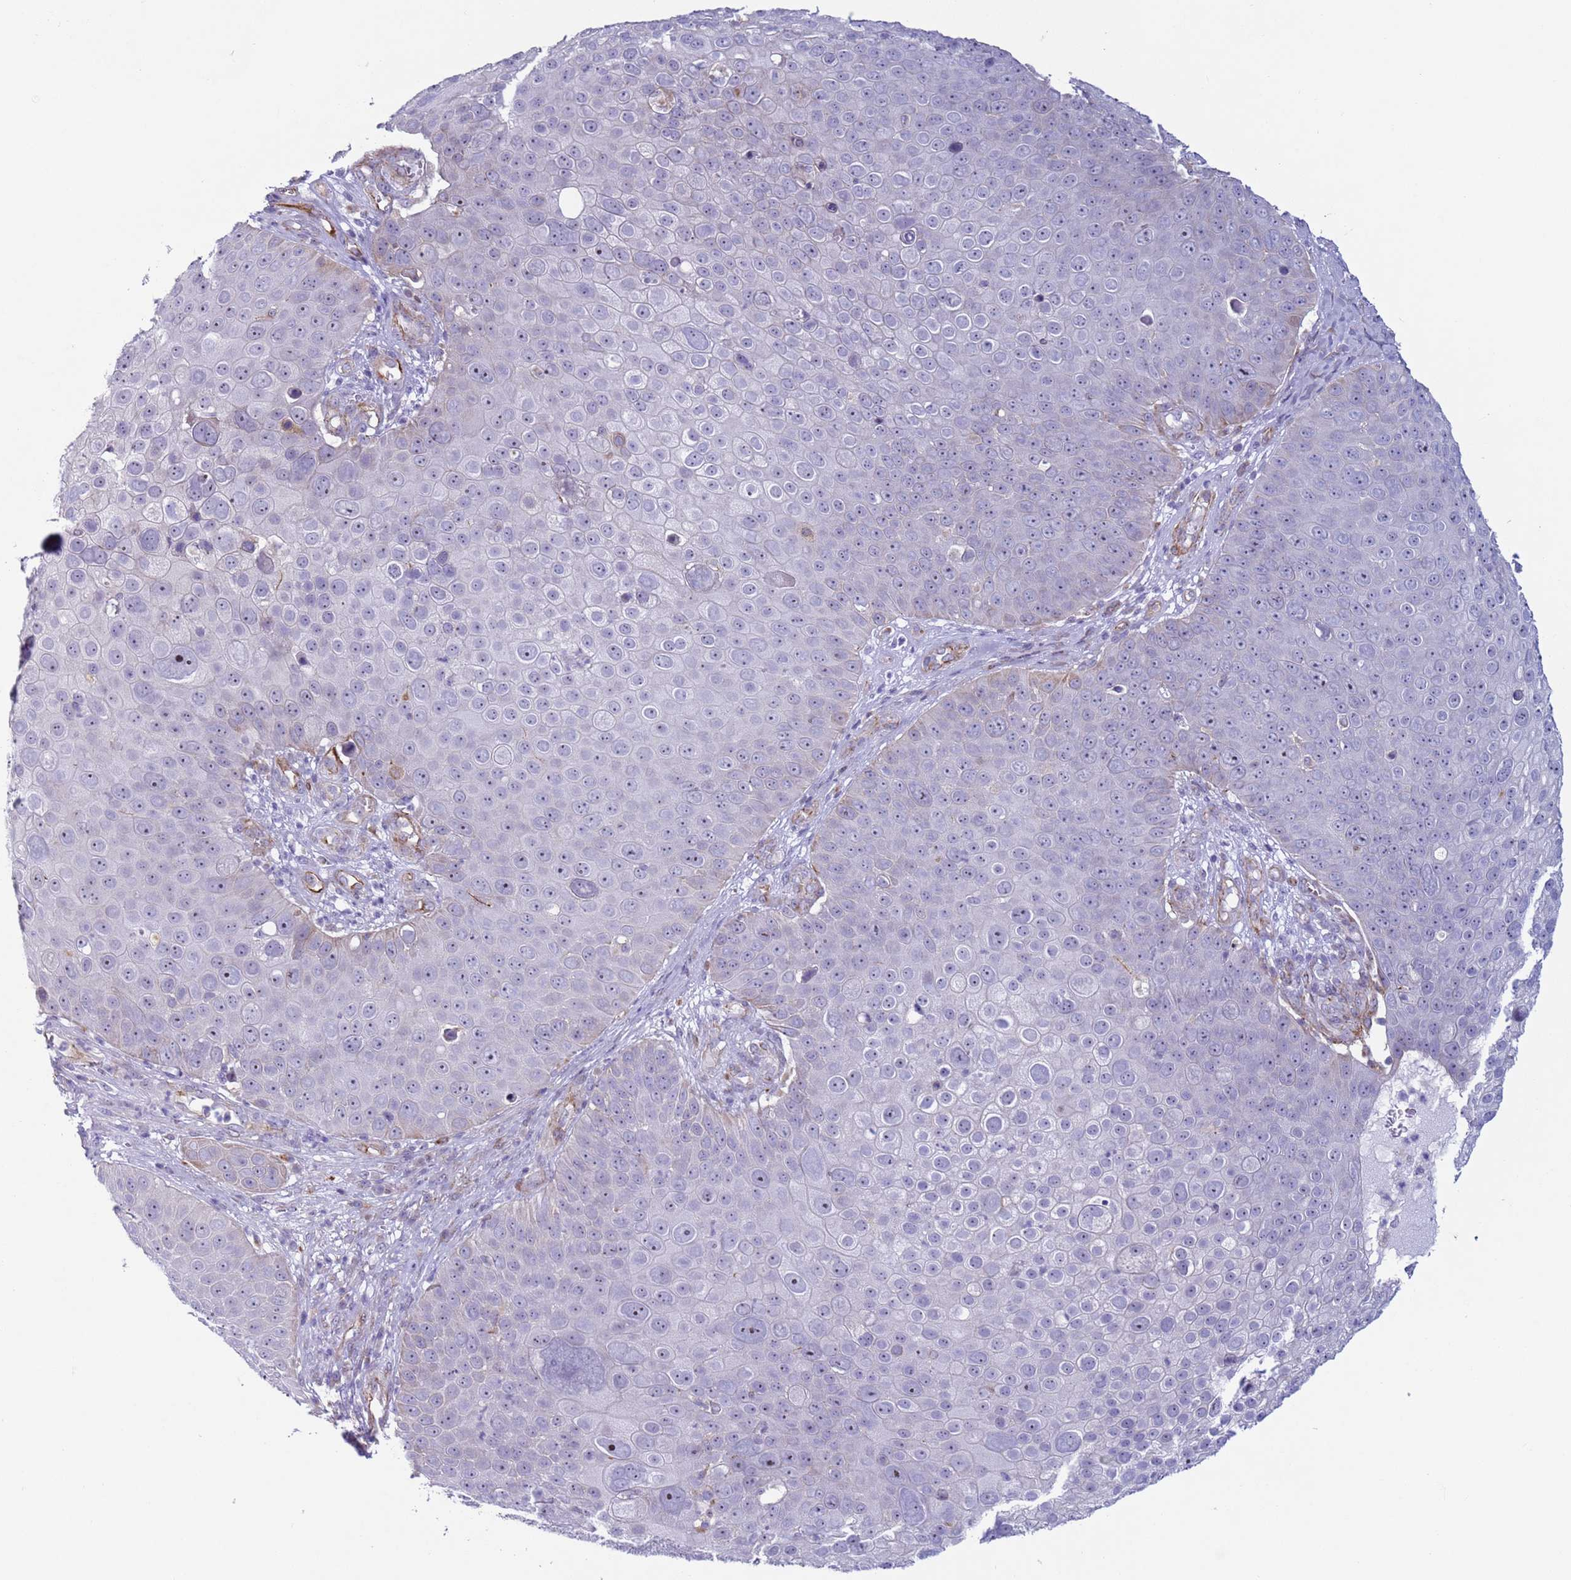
{"staining": {"intensity": "negative", "quantity": "none", "location": "none"}, "tissue": "skin cancer", "cell_type": "Tumor cells", "image_type": "cancer", "snomed": [{"axis": "morphology", "description": "Squamous cell carcinoma, NOS"}, {"axis": "topography", "description": "Skin"}], "caption": "Skin cancer (squamous cell carcinoma) was stained to show a protein in brown. There is no significant positivity in tumor cells.", "gene": "HEATR1", "patient": {"sex": "male", "age": 71}}